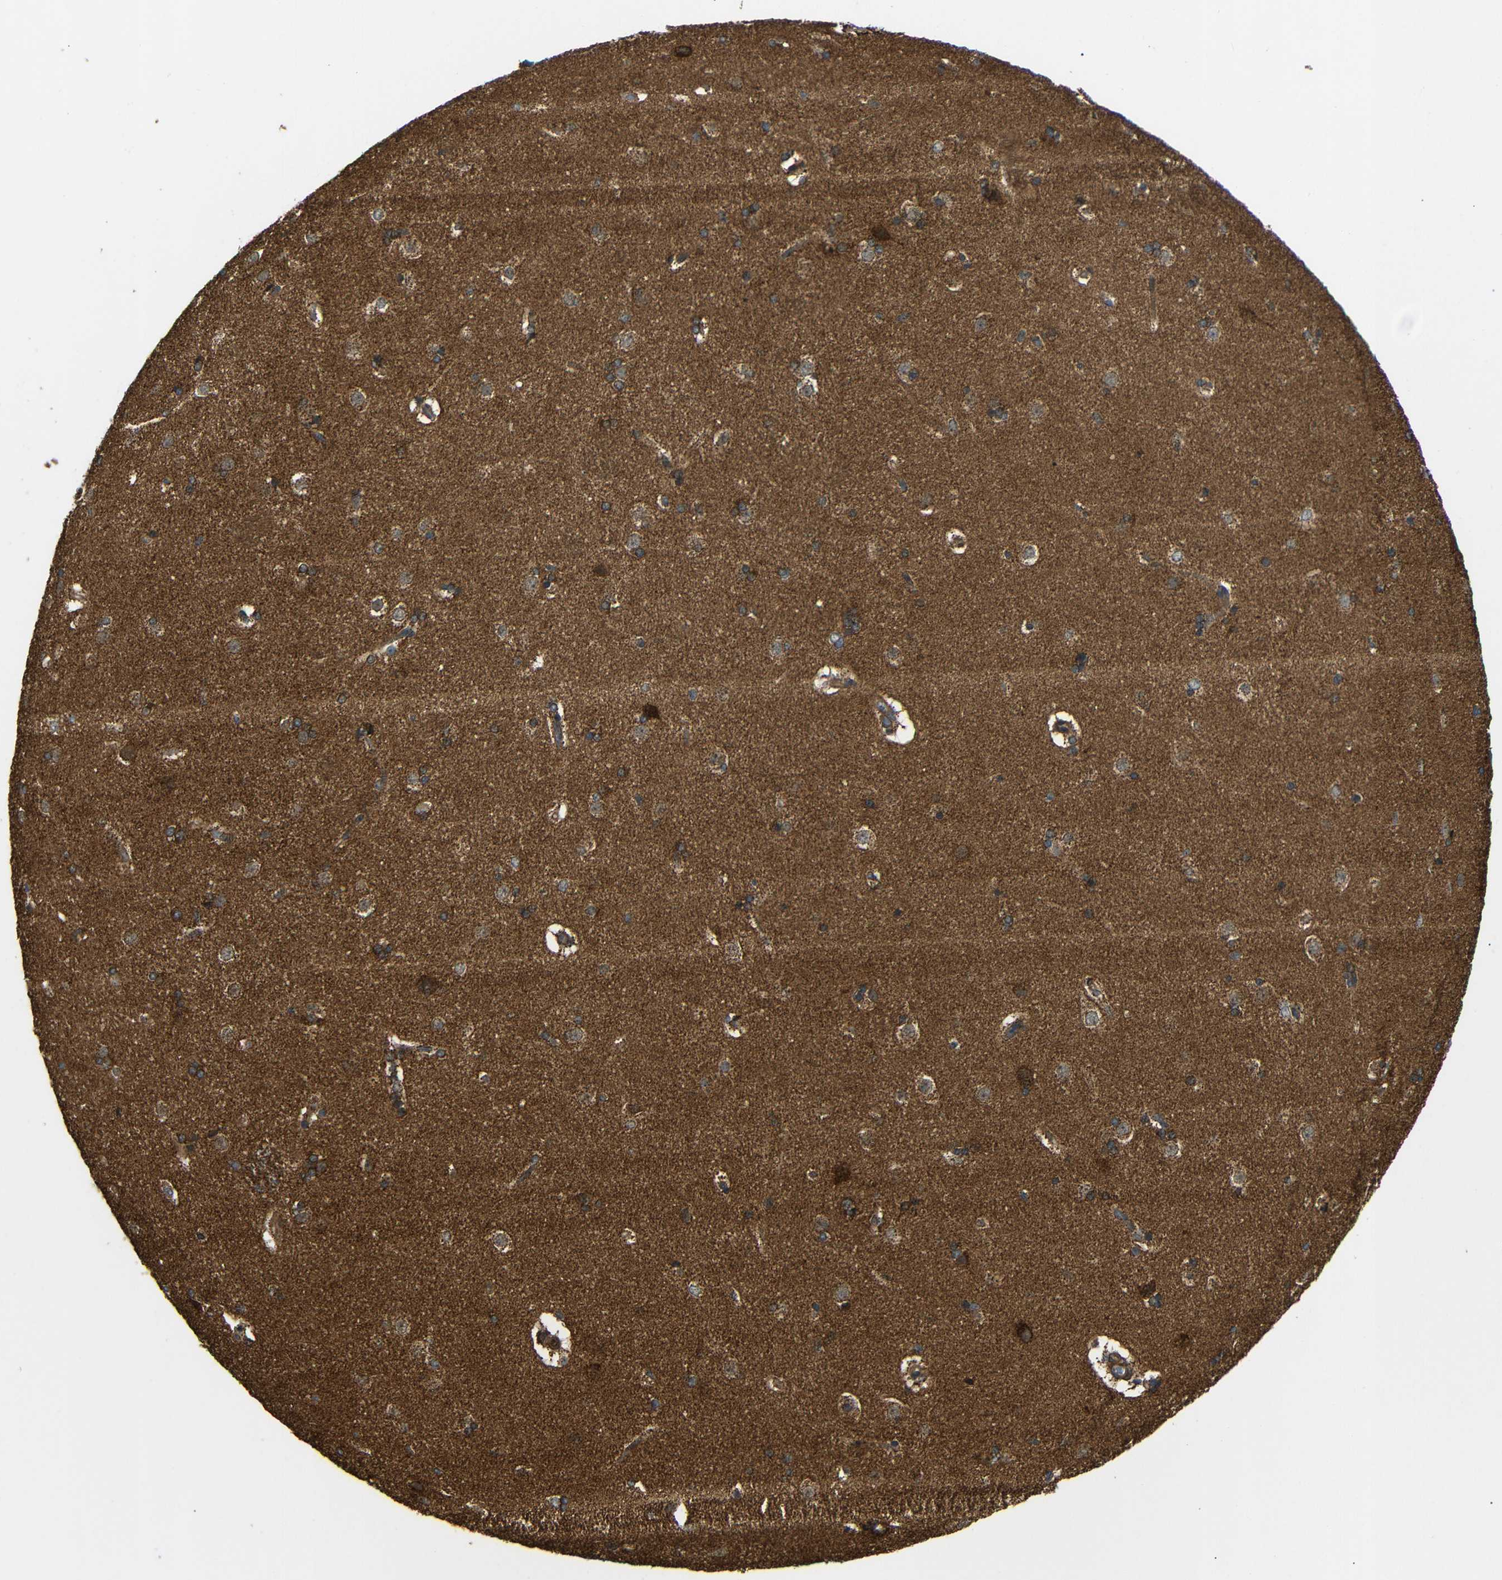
{"staining": {"intensity": "strong", "quantity": ">75%", "location": "cytoplasmic/membranous"}, "tissue": "caudate", "cell_type": "Glial cells", "image_type": "normal", "snomed": [{"axis": "morphology", "description": "Normal tissue, NOS"}, {"axis": "topography", "description": "Lateral ventricle wall"}], "caption": "Immunohistochemistry staining of unremarkable caudate, which reveals high levels of strong cytoplasmic/membranous positivity in about >75% of glial cells indicating strong cytoplasmic/membranous protein expression. The staining was performed using DAB (3,3'-diaminobenzidine) (brown) for protein detection and nuclei were counterstained in hematoxylin (blue).", "gene": "KANK4", "patient": {"sex": "female", "age": 19}}